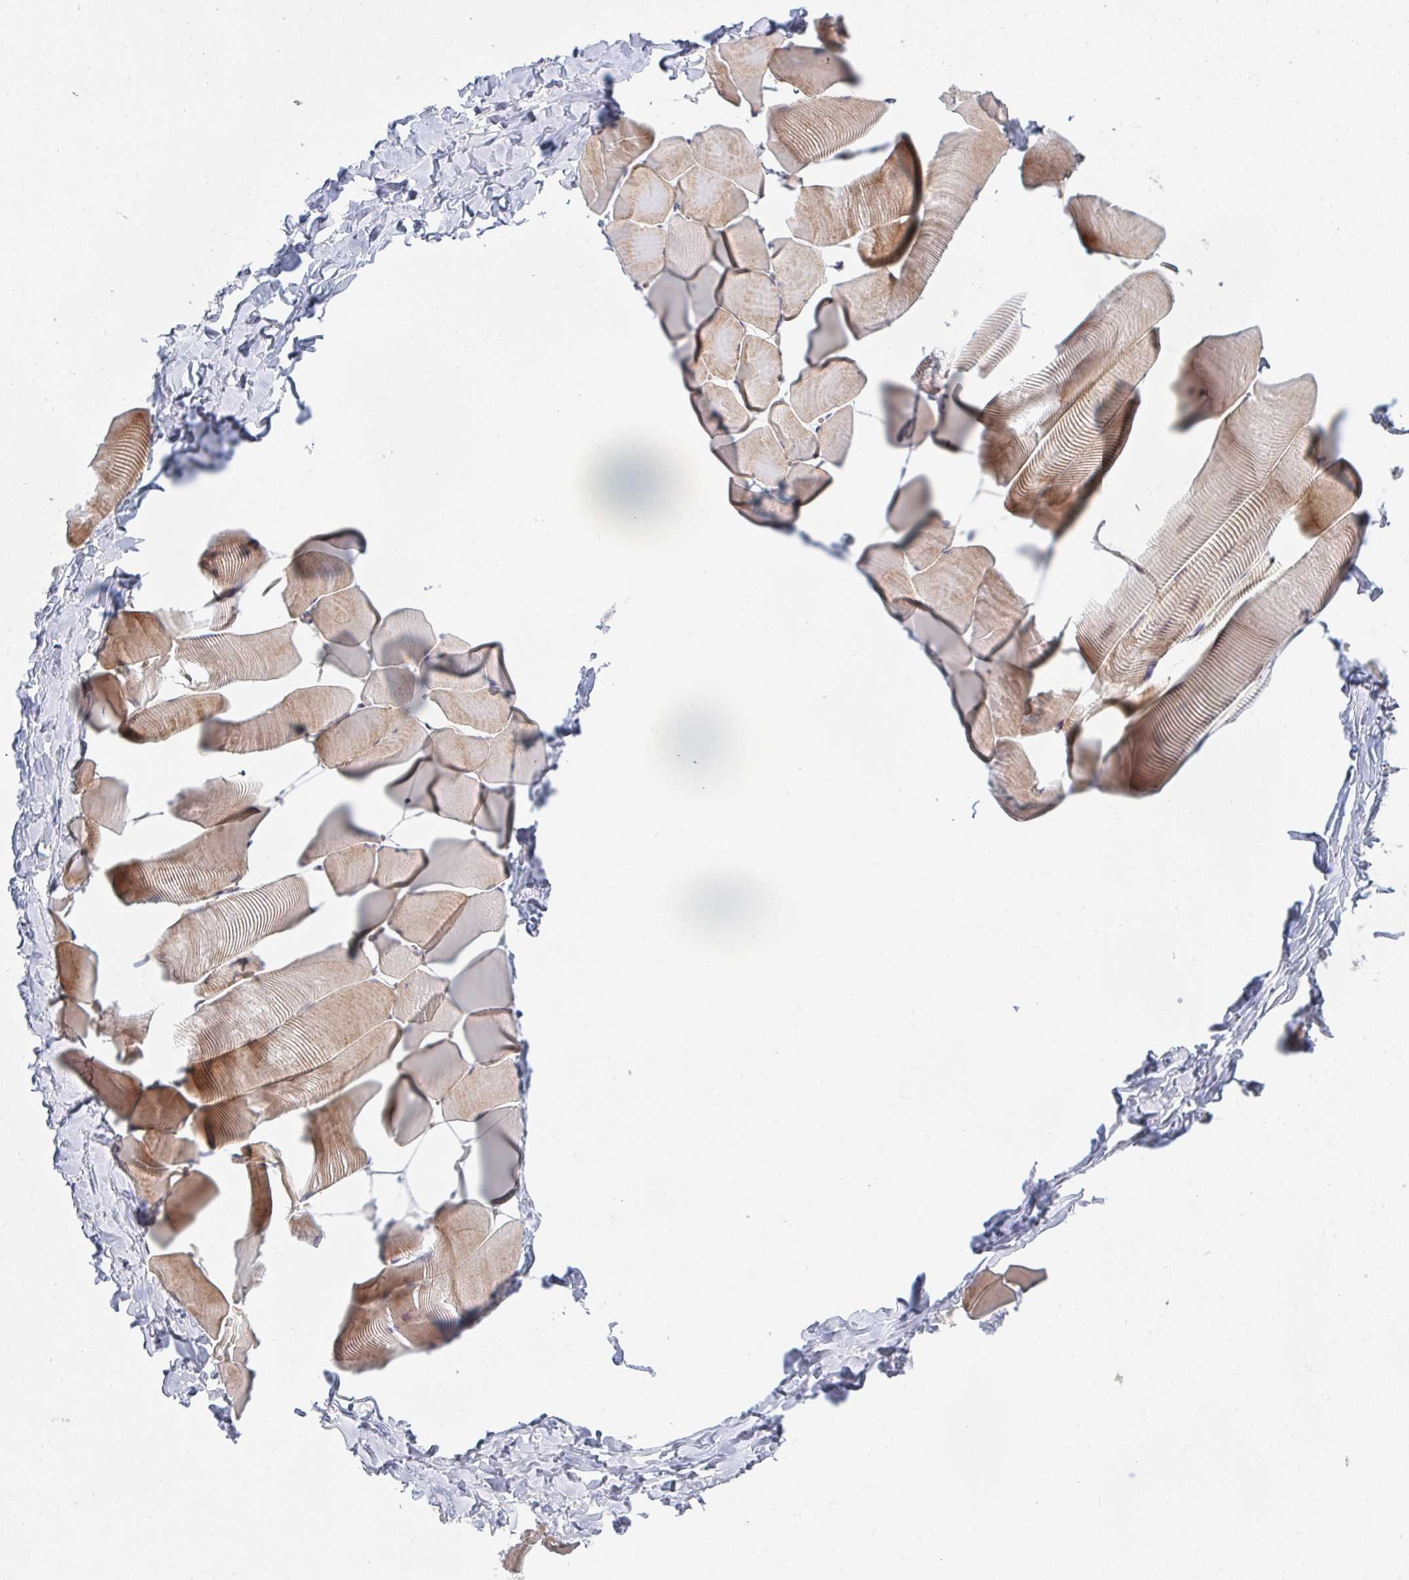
{"staining": {"intensity": "moderate", "quantity": "25%-75%", "location": "cytoplasmic/membranous"}, "tissue": "skeletal muscle", "cell_type": "Myocytes", "image_type": "normal", "snomed": [{"axis": "morphology", "description": "Normal tissue, NOS"}, {"axis": "topography", "description": "Skeletal muscle"}], "caption": "A brown stain shows moderate cytoplasmic/membranous staining of a protein in myocytes of benign skeletal muscle. The protein is stained brown, and the nuclei are stained in blue (DAB (3,3'-diaminobenzidine) IHC with brightfield microscopy, high magnification).", "gene": "TNFSF4", "patient": {"sex": "male", "age": 25}}